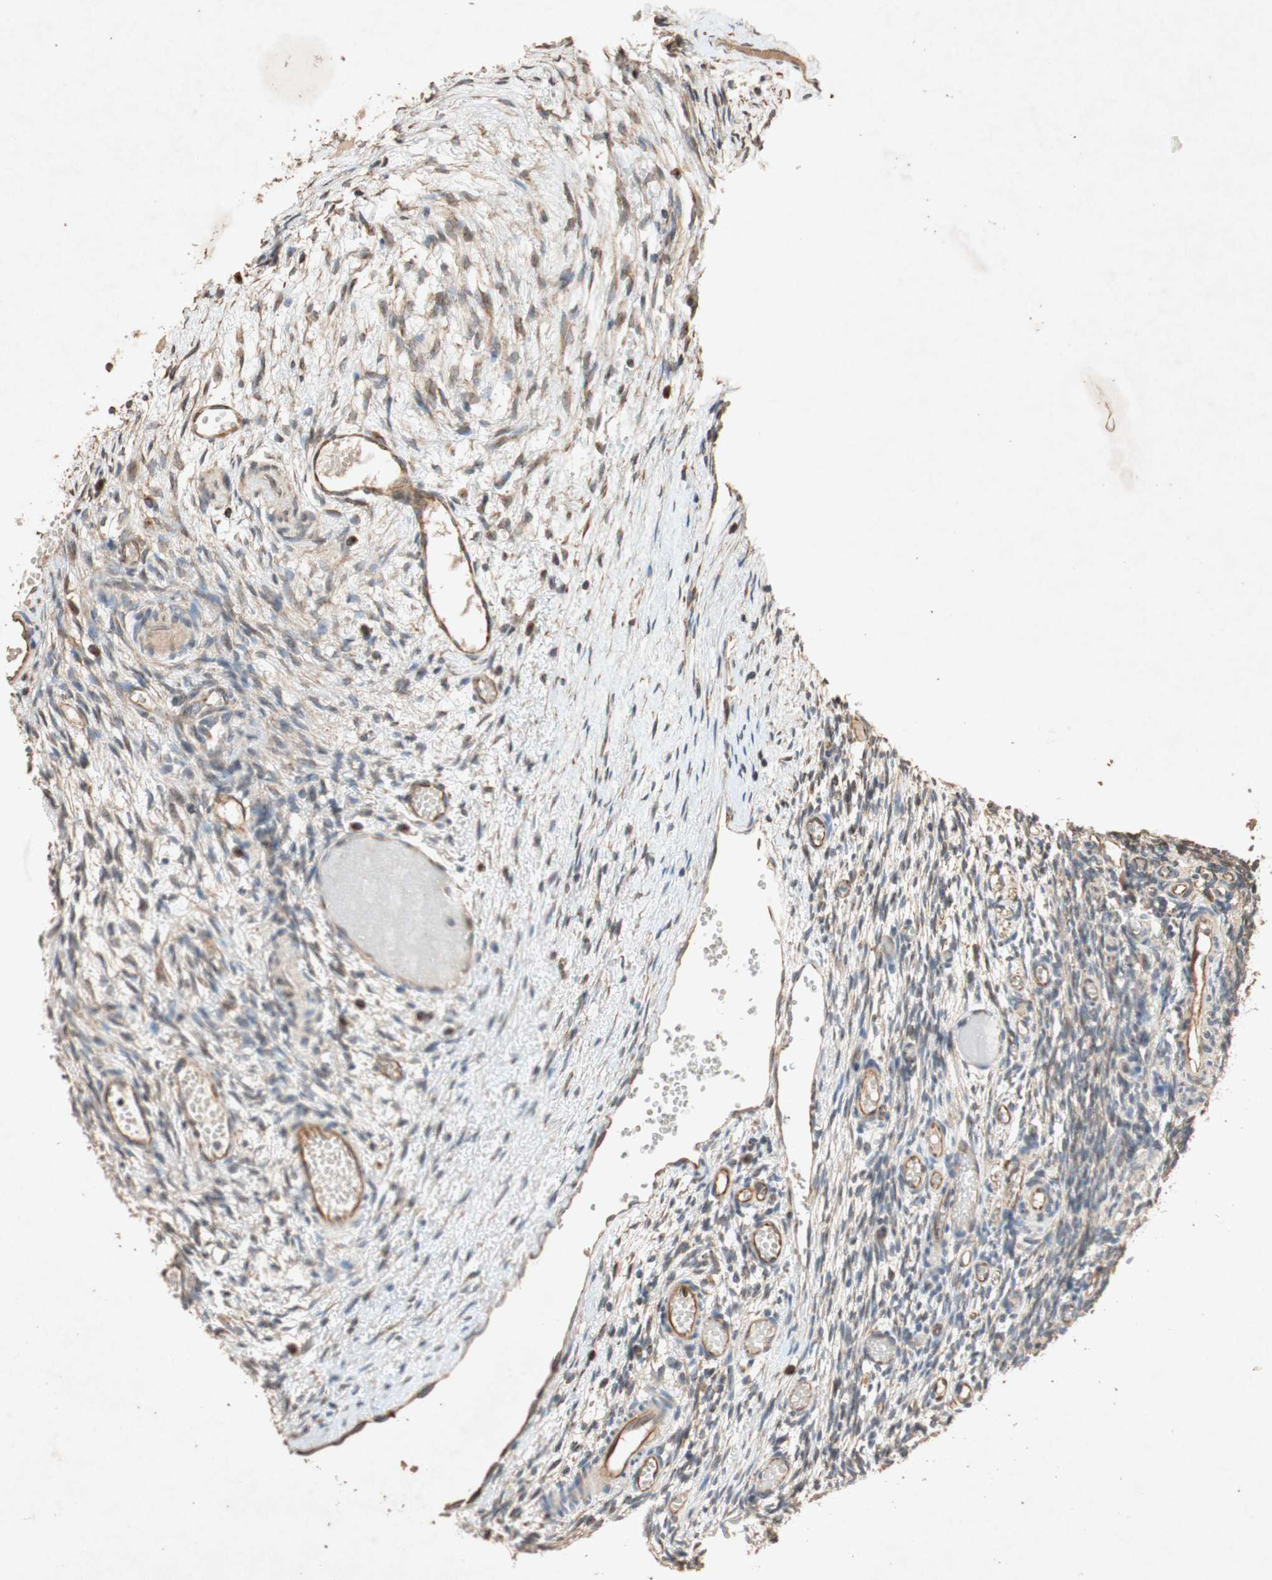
{"staining": {"intensity": "weak", "quantity": "25%-75%", "location": "cytoplasmic/membranous"}, "tissue": "ovary", "cell_type": "Ovarian stroma cells", "image_type": "normal", "snomed": [{"axis": "morphology", "description": "Normal tissue, NOS"}, {"axis": "topography", "description": "Ovary"}], "caption": "Immunohistochemistry (DAB) staining of normal human ovary demonstrates weak cytoplasmic/membranous protein positivity in approximately 25%-75% of ovarian stroma cells.", "gene": "TUBB", "patient": {"sex": "female", "age": 35}}